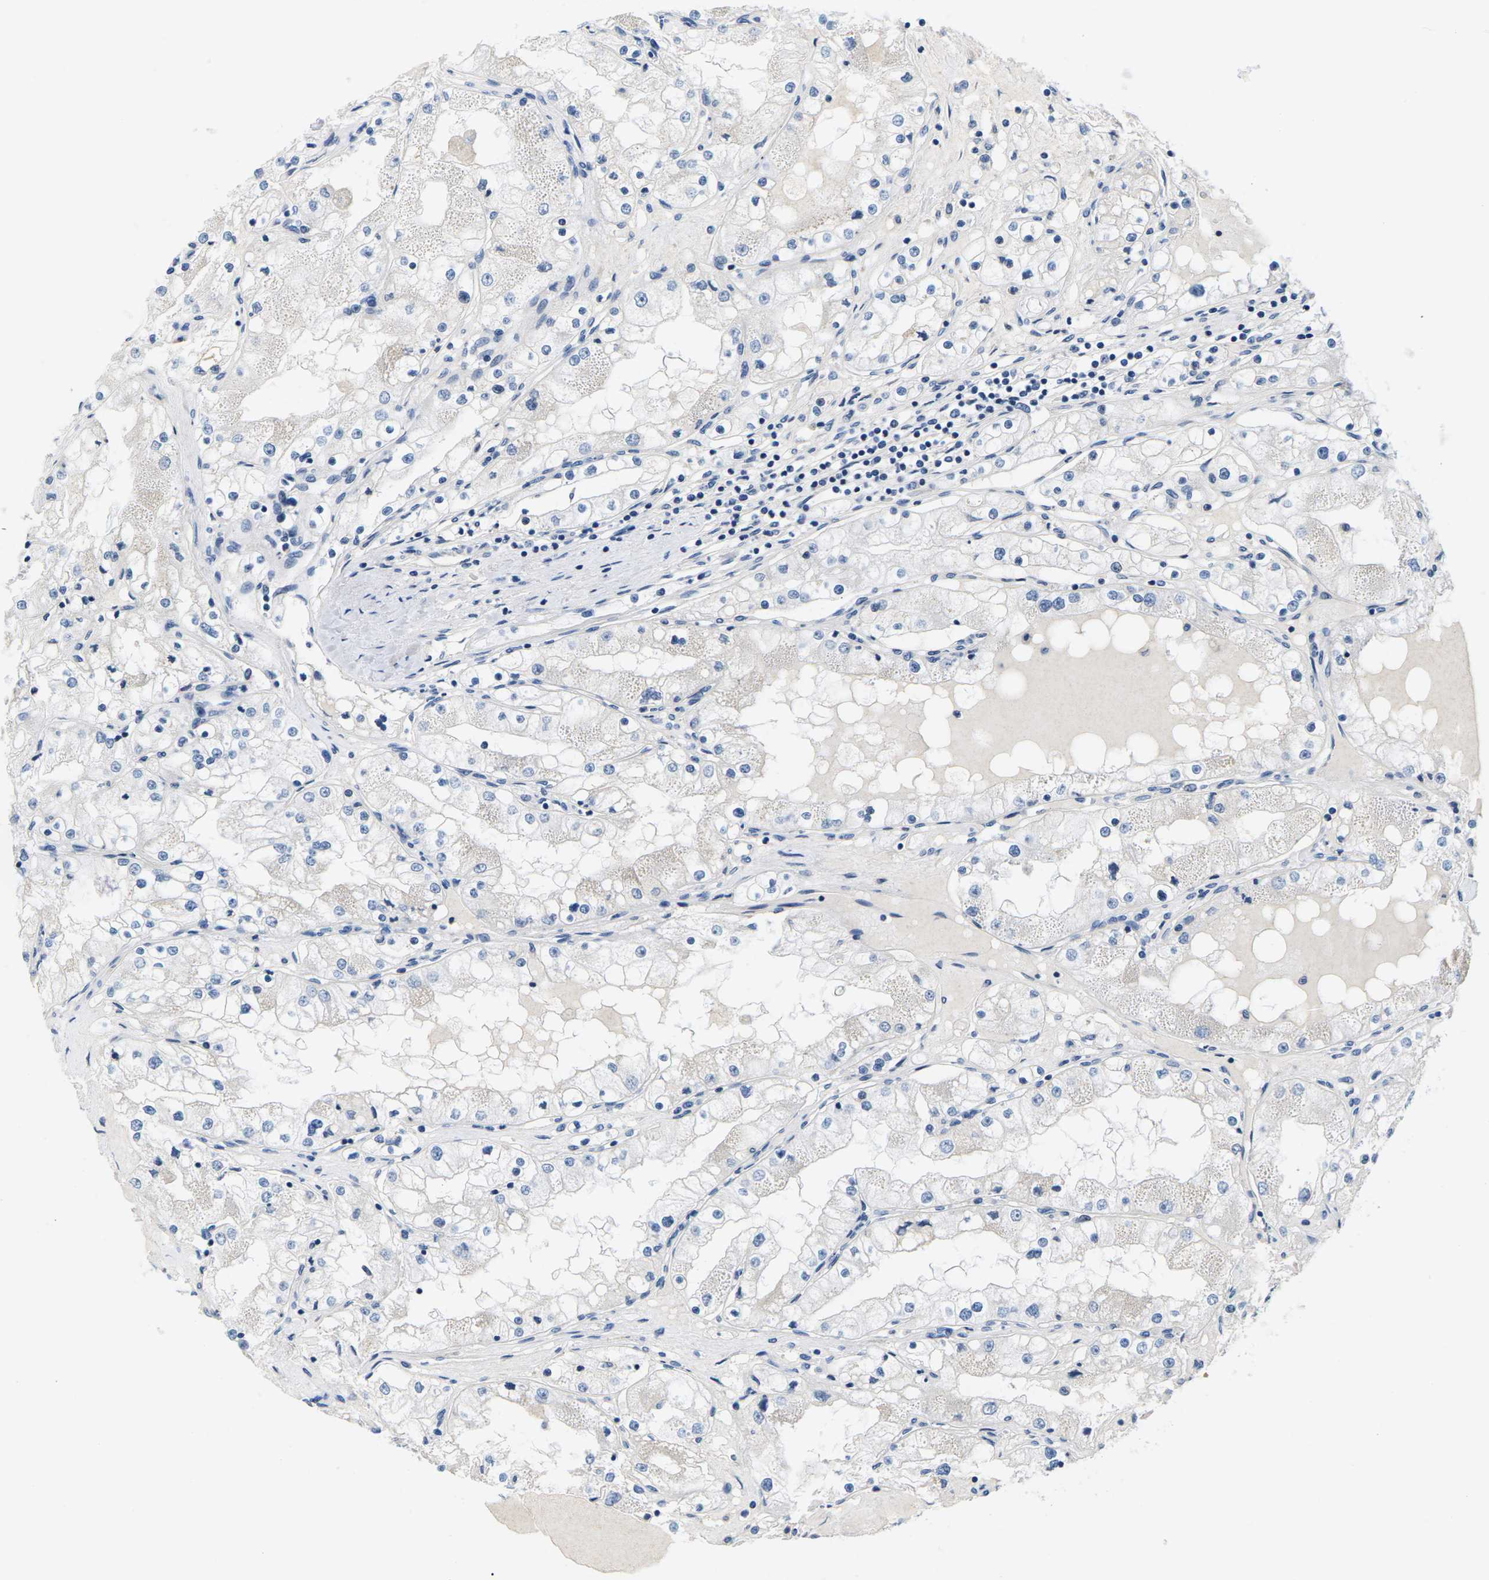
{"staining": {"intensity": "negative", "quantity": "none", "location": "none"}, "tissue": "renal cancer", "cell_type": "Tumor cells", "image_type": "cancer", "snomed": [{"axis": "morphology", "description": "Adenocarcinoma, NOS"}, {"axis": "topography", "description": "Kidney"}], "caption": "Tumor cells are negative for brown protein staining in renal cancer (adenocarcinoma). (Brightfield microscopy of DAB (3,3'-diaminobenzidine) immunohistochemistry (IHC) at high magnification).", "gene": "TSPAN2", "patient": {"sex": "male", "age": 68}}